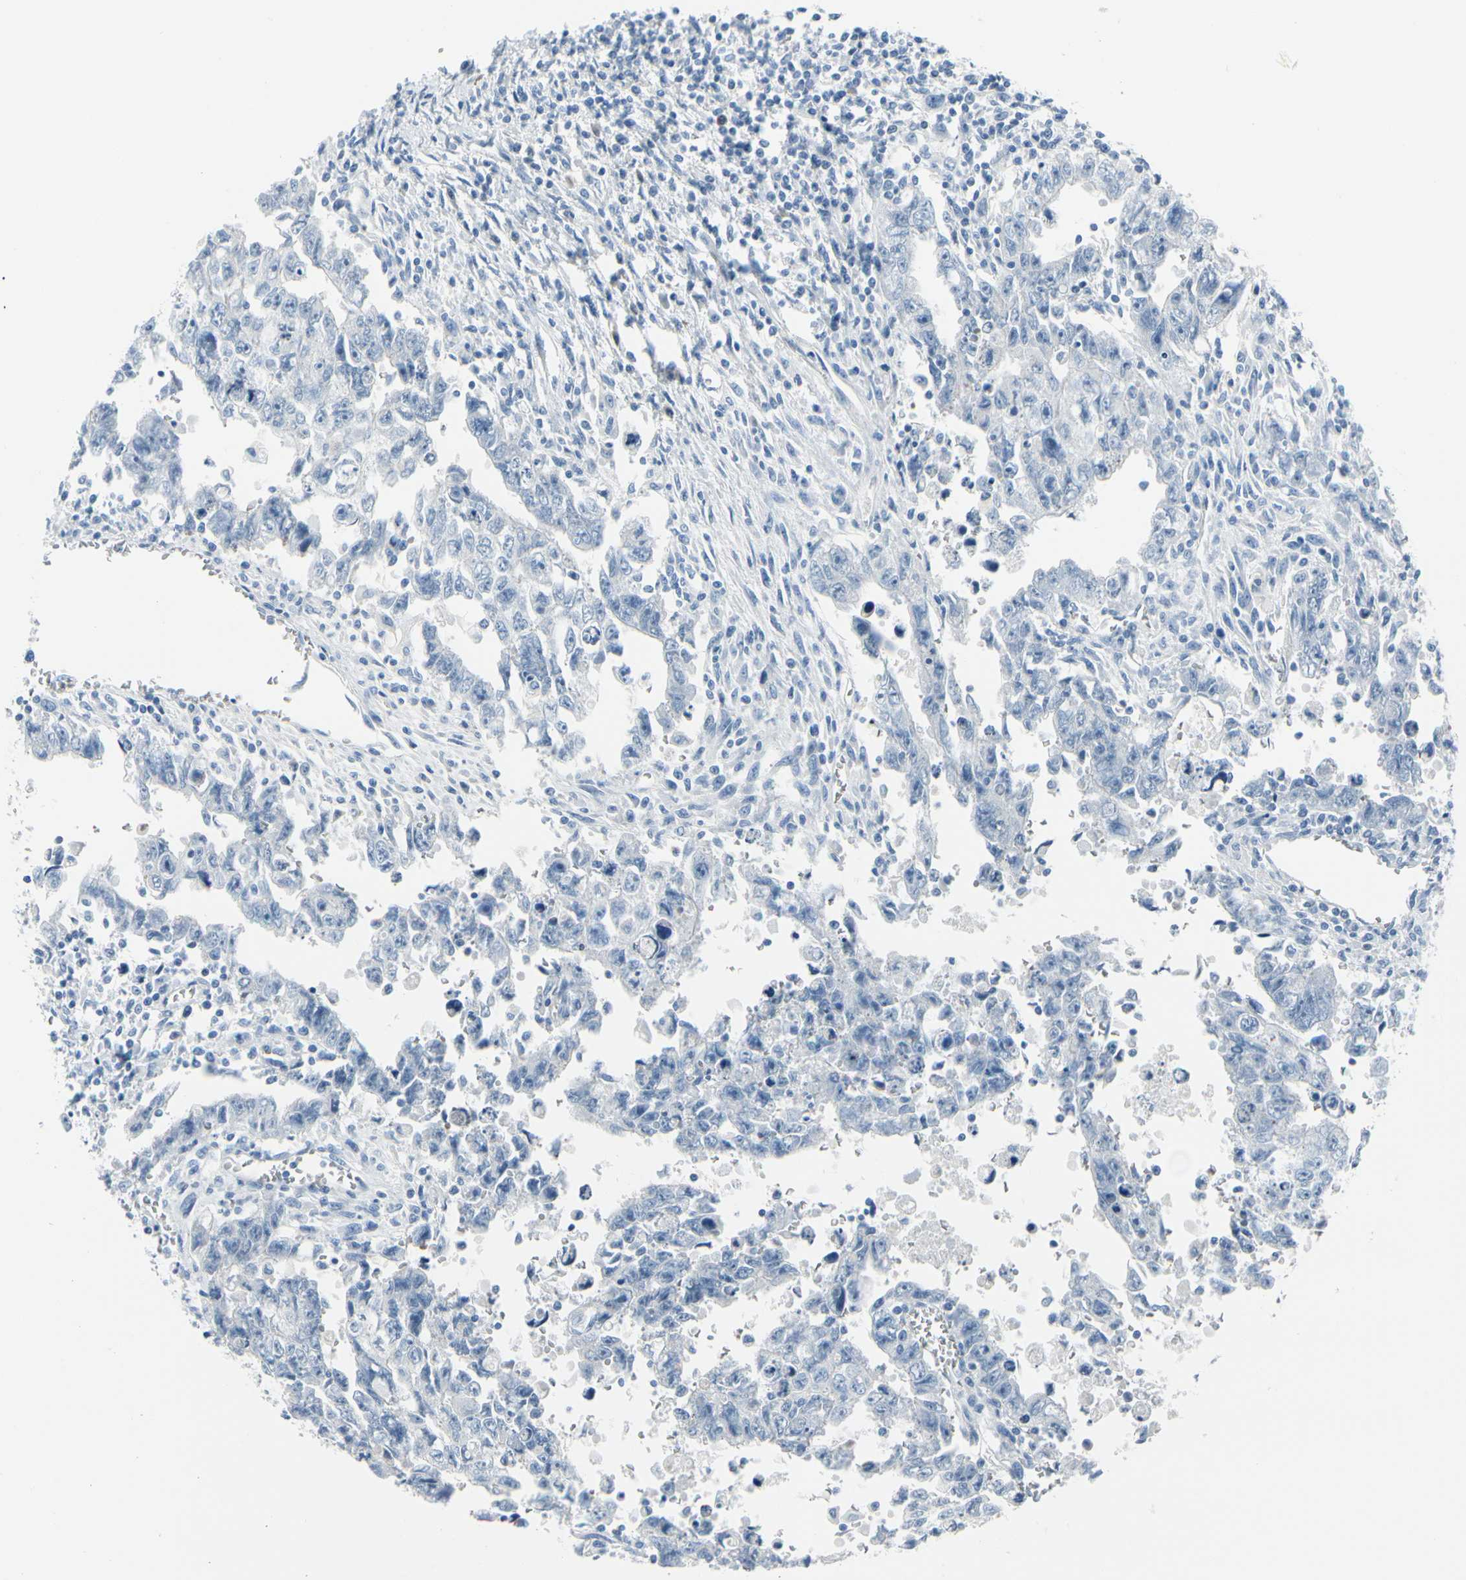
{"staining": {"intensity": "negative", "quantity": "none", "location": "none"}, "tissue": "testis cancer", "cell_type": "Tumor cells", "image_type": "cancer", "snomed": [{"axis": "morphology", "description": "Carcinoma, Embryonal, NOS"}, {"axis": "topography", "description": "Testis"}], "caption": "Immunohistochemistry histopathology image of embryonal carcinoma (testis) stained for a protein (brown), which reveals no positivity in tumor cells.", "gene": "MUC5B", "patient": {"sex": "male", "age": 28}}